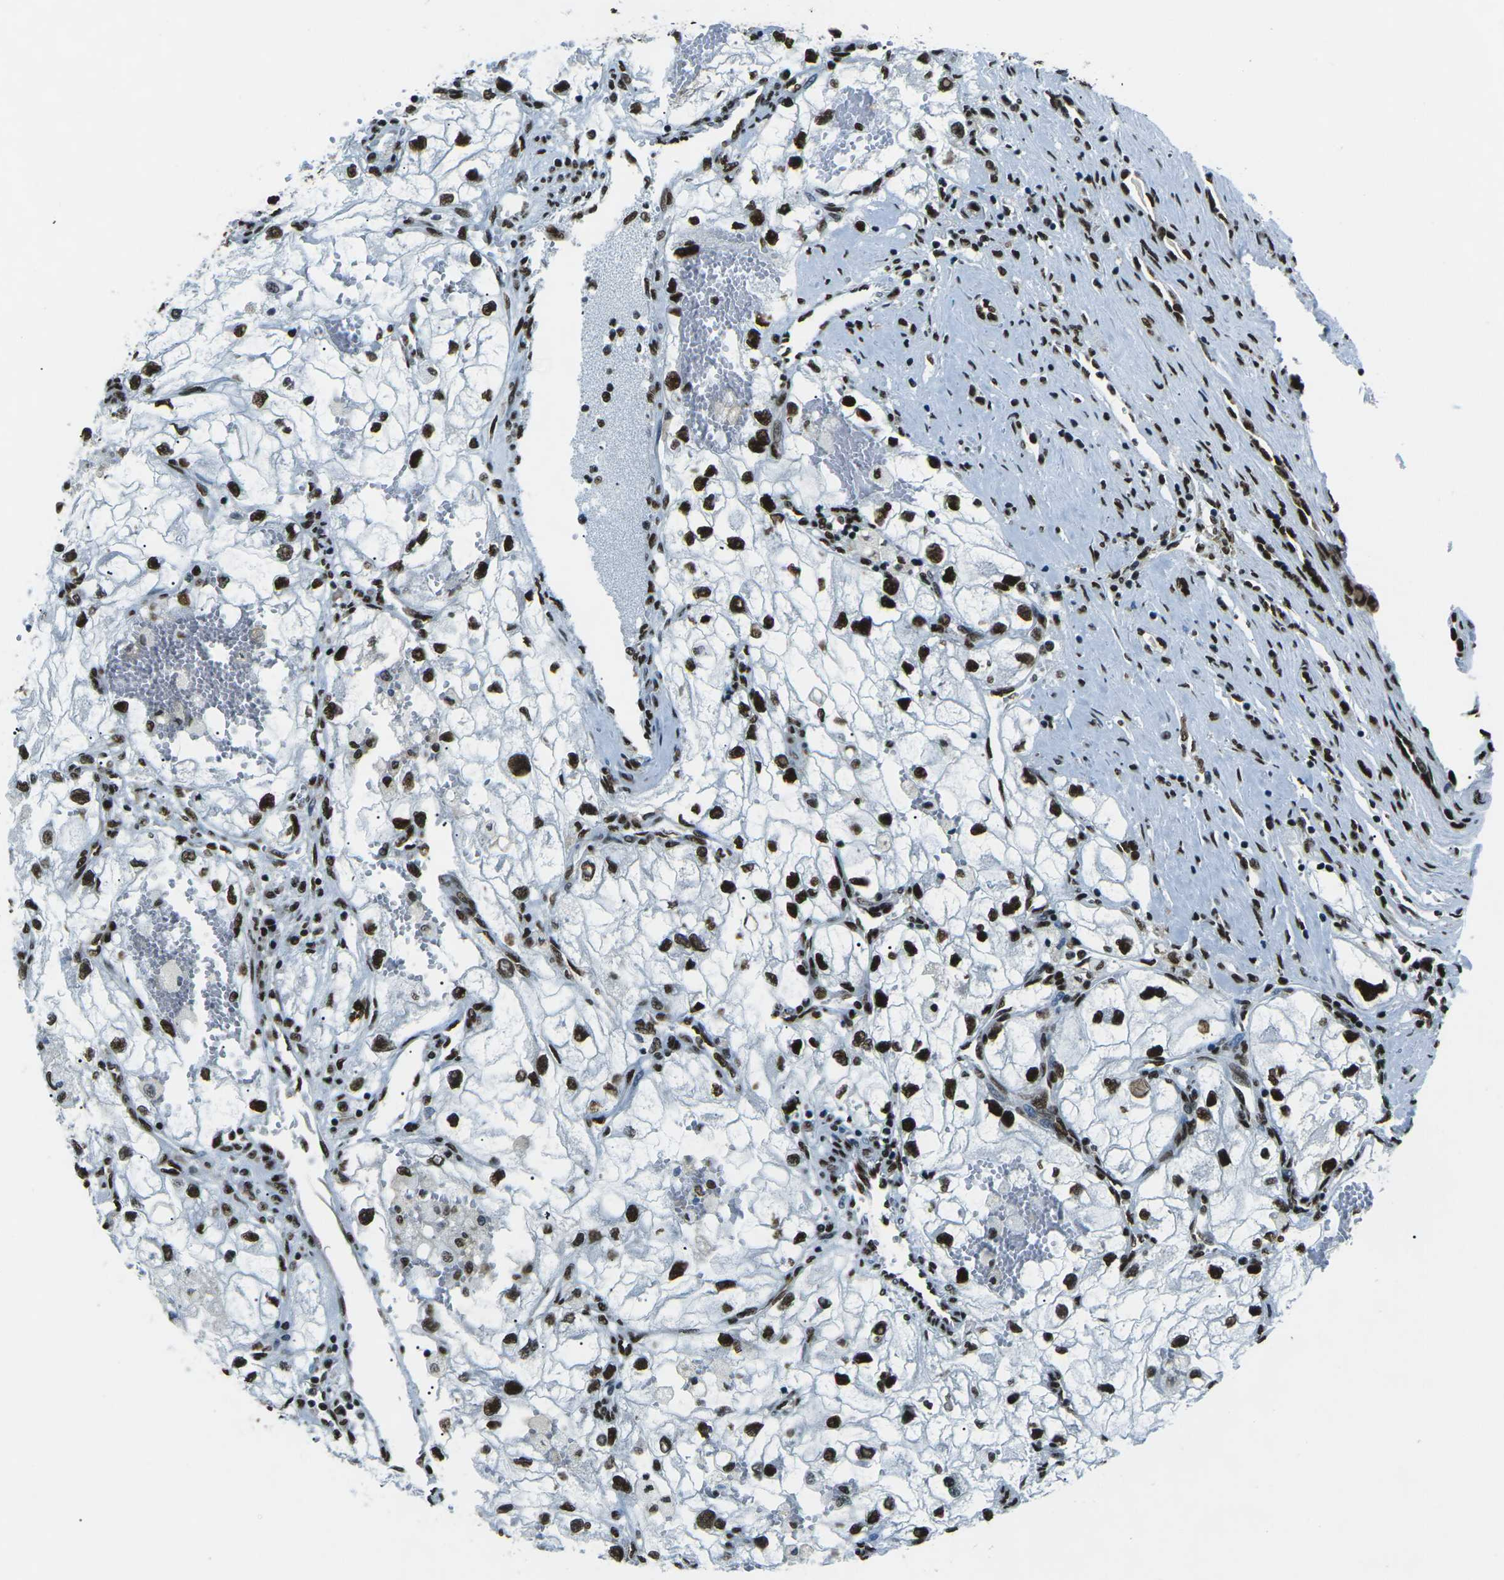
{"staining": {"intensity": "strong", "quantity": ">75%", "location": "nuclear"}, "tissue": "renal cancer", "cell_type": "Tumor cells", "image_type": "cancer", "snomed": [{"axis": "morphology", "description": "Adenocarcinoma, NOS"}, {"axis": "topography", "description": "Kidney"}], "caption": "Human adenocarcinoma (renal) stained with a protein marker shows strong staining in tumor cells.", "gene": "HNRNPL", "patient": {"sex": "female", "age": 70}}